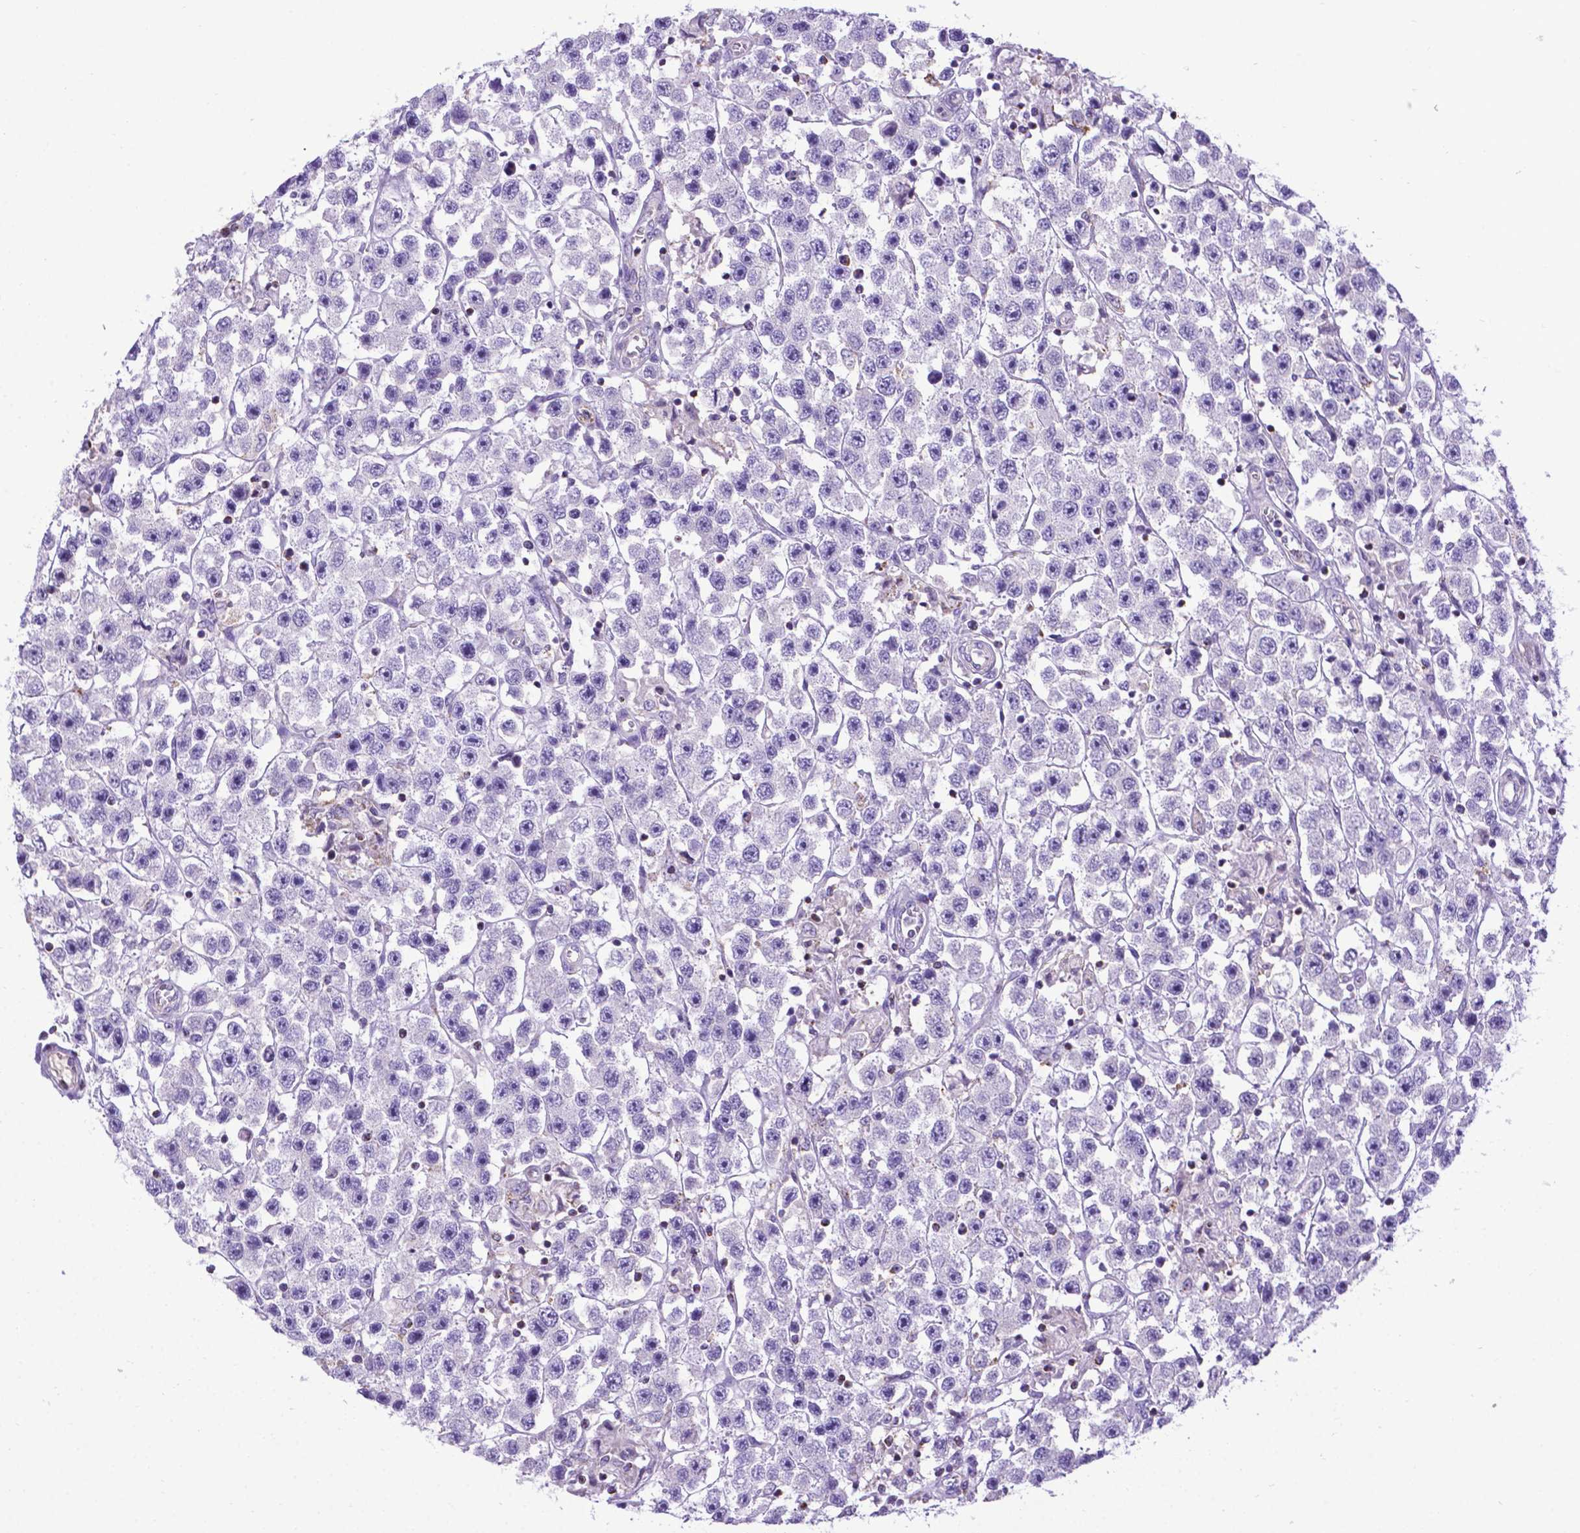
{"staining": {"intensity": "negative", "quantity": "none", "location": "none"}, "tissue": "testis cancer", "cell_type": "Tumor cells", "image_type": "cancer", "snomed": [{"axis": "morphology", "description": "Seminoma, NOS"}, {"axis": "topography", "description": "Testis"}], "caption": "Image shows no protein positivity in tumor cells of testis cancer tissue. (Brightfield microscopy of DAB IHC at high magnification).", "gene": "POU3F3", "patient": {"sex": "male", "age": 45}}